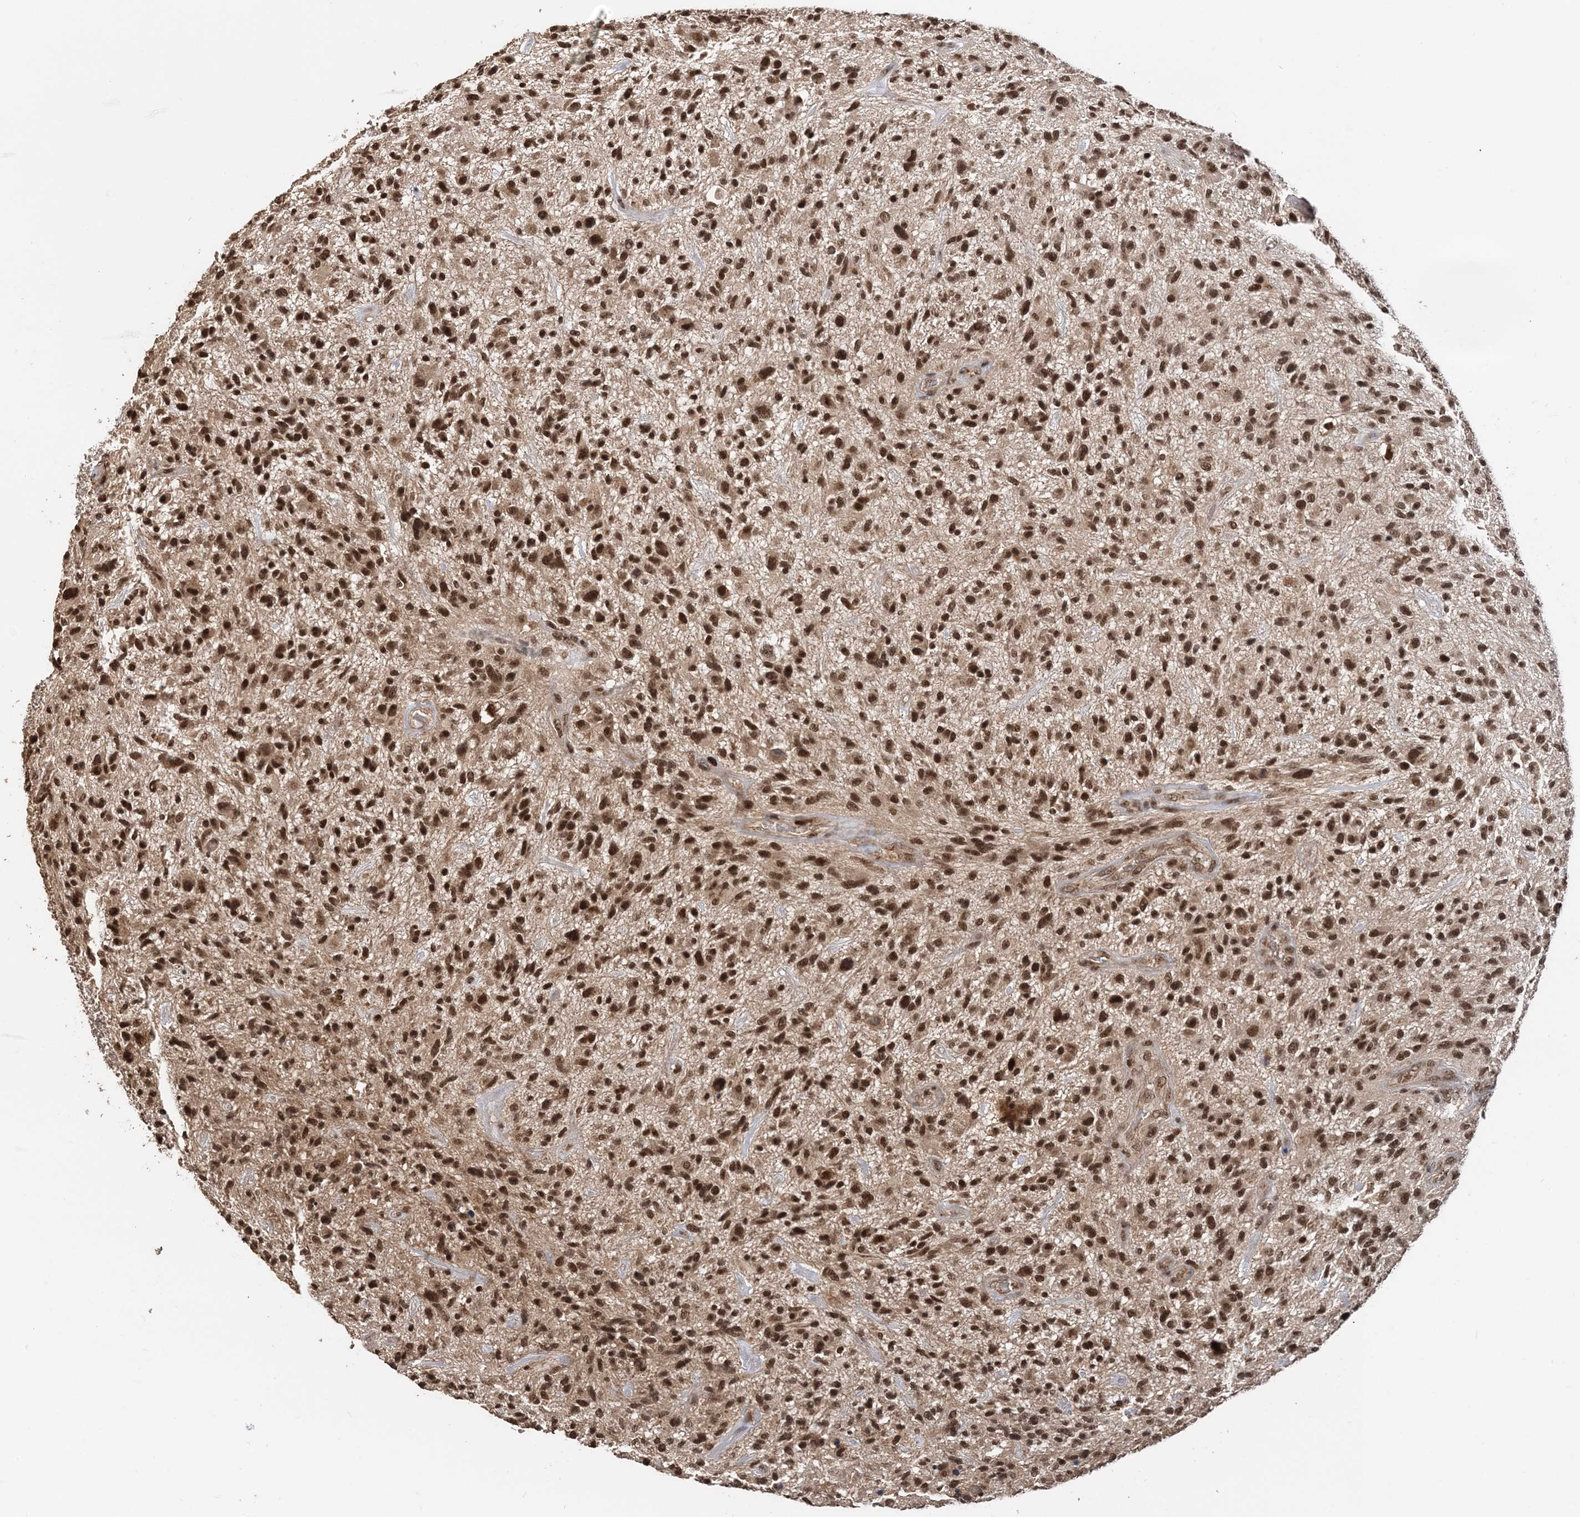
{"staining": {"intensity": "strong", "quantity": ">75%", "location": "cytoplasmic/membranous,nuclear"}, "tissue": "glioma", "cell_type": "Tumor cells", "image_type": "cancer", "snomed": [{"axis": "morphology", "description": "Glioma, malignant, High grade"}, {"axis": "topography", "description": "Brain"}], "caption": "Malignant glioma (high-grade) tissue reveals strong cytoplasmic/membranous and nuclear staining in about >75% of tumor cells, visualized by immunohistochemistry.", "gene": "TSHZ2", "patient": {"sex": "male", "age": 47}}